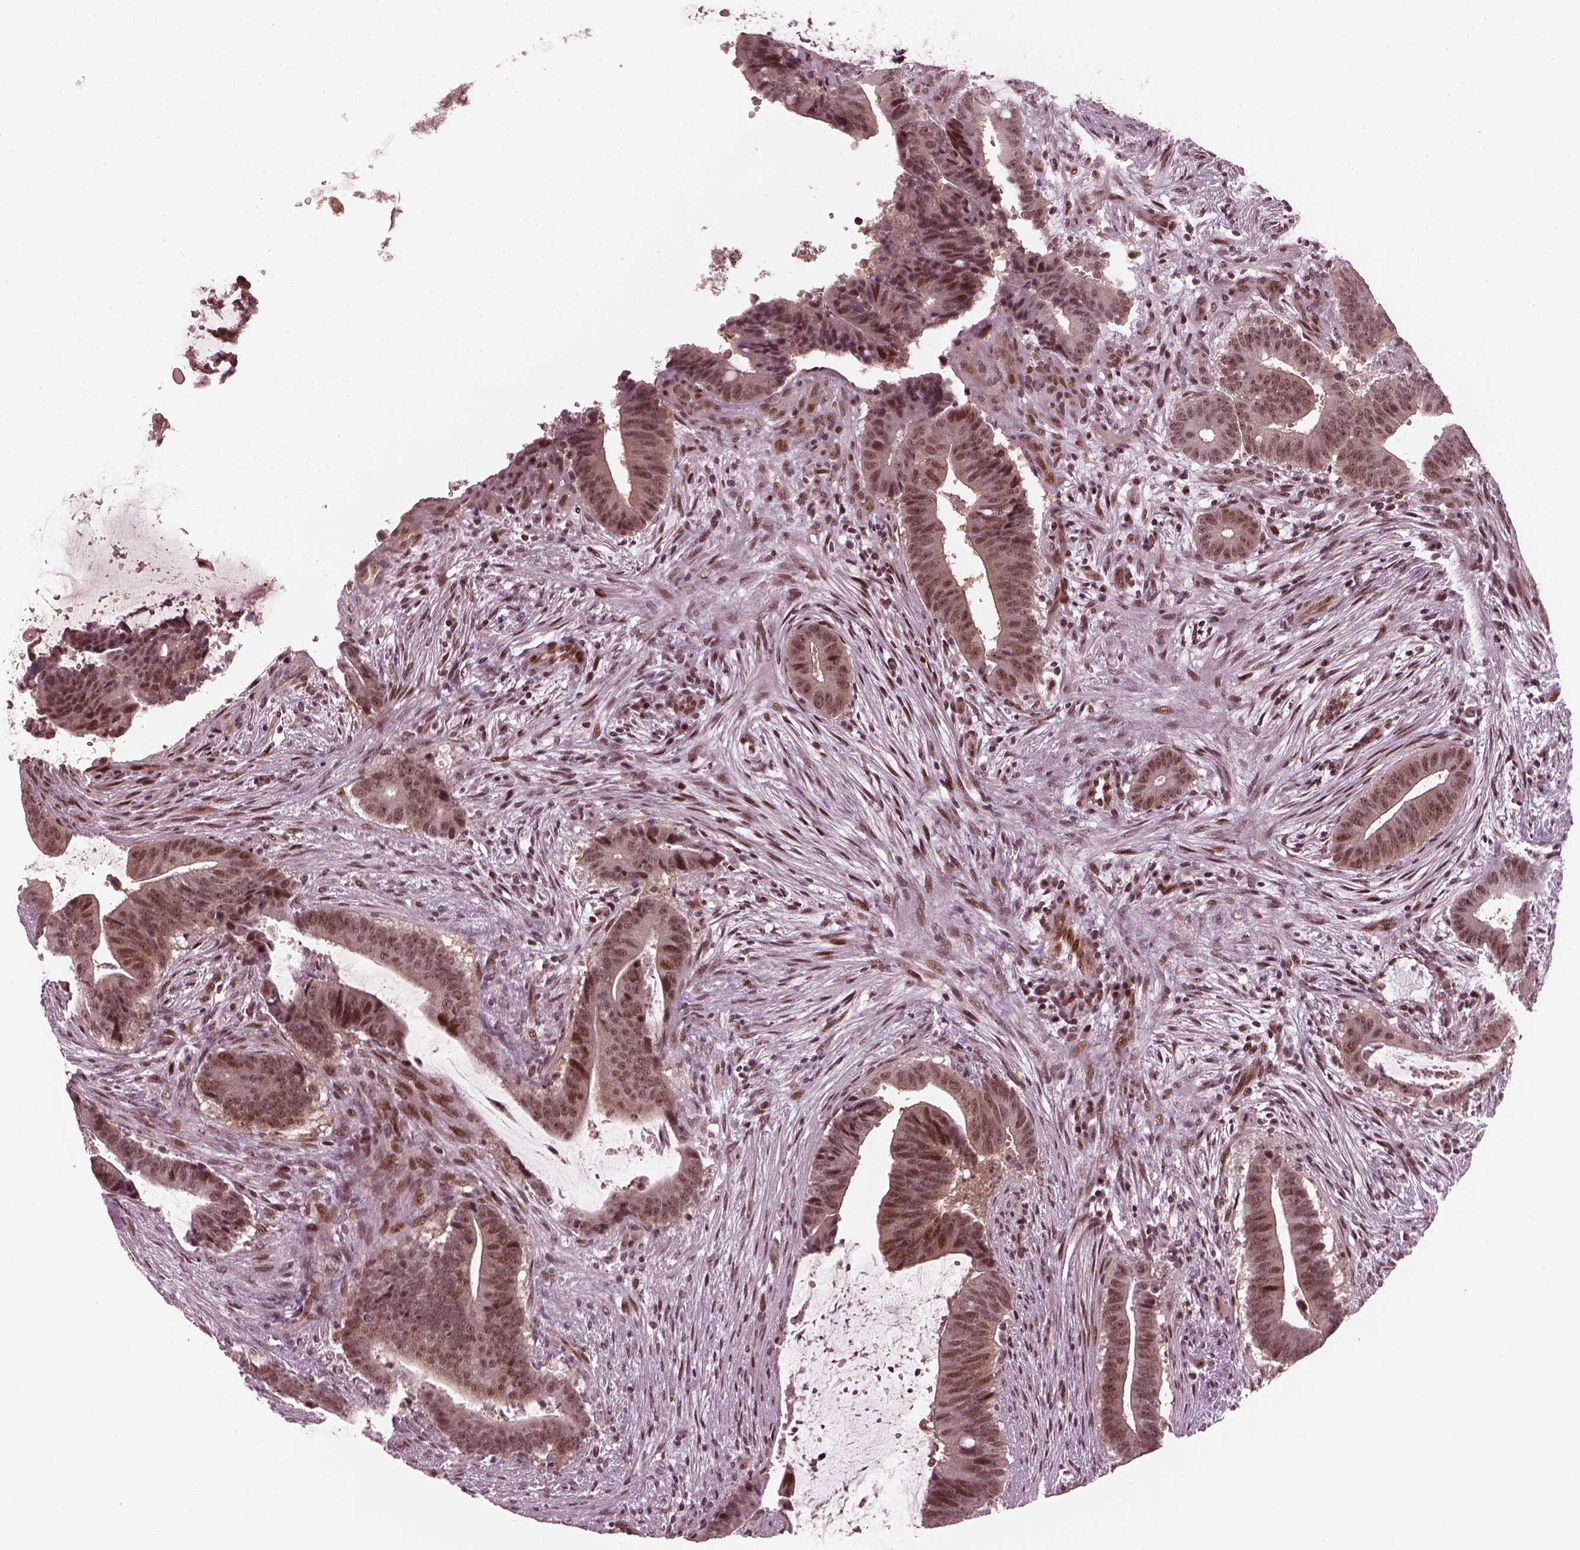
{"staining": {"intensity": "moderate", "quantity": "<25%", "location": "nuclear"}, "tissue": "colorectal cancer", "cell_type": "Tumor cells", "image_type": "cancer", "snomed": [{"axis": "morphology", "description": "Adenocarcinoma, NOS"}, {"axis": "topography", "description": "Colon"}], "caption": "DAB (3,3'-diaminobenzidine) immunohistochemical staining of human colorectal cancer demonstrates moderate nuclear protein expression in approximately <25% of tumor cells. The staining was performed using DAB (3,3'-diaminobenzidine), with brown indicating positive protein expression. Nuclei are stained blue with hematoxylin.", "gene": "TRIB3", "patient": {"sex": "female", "age": 43}}